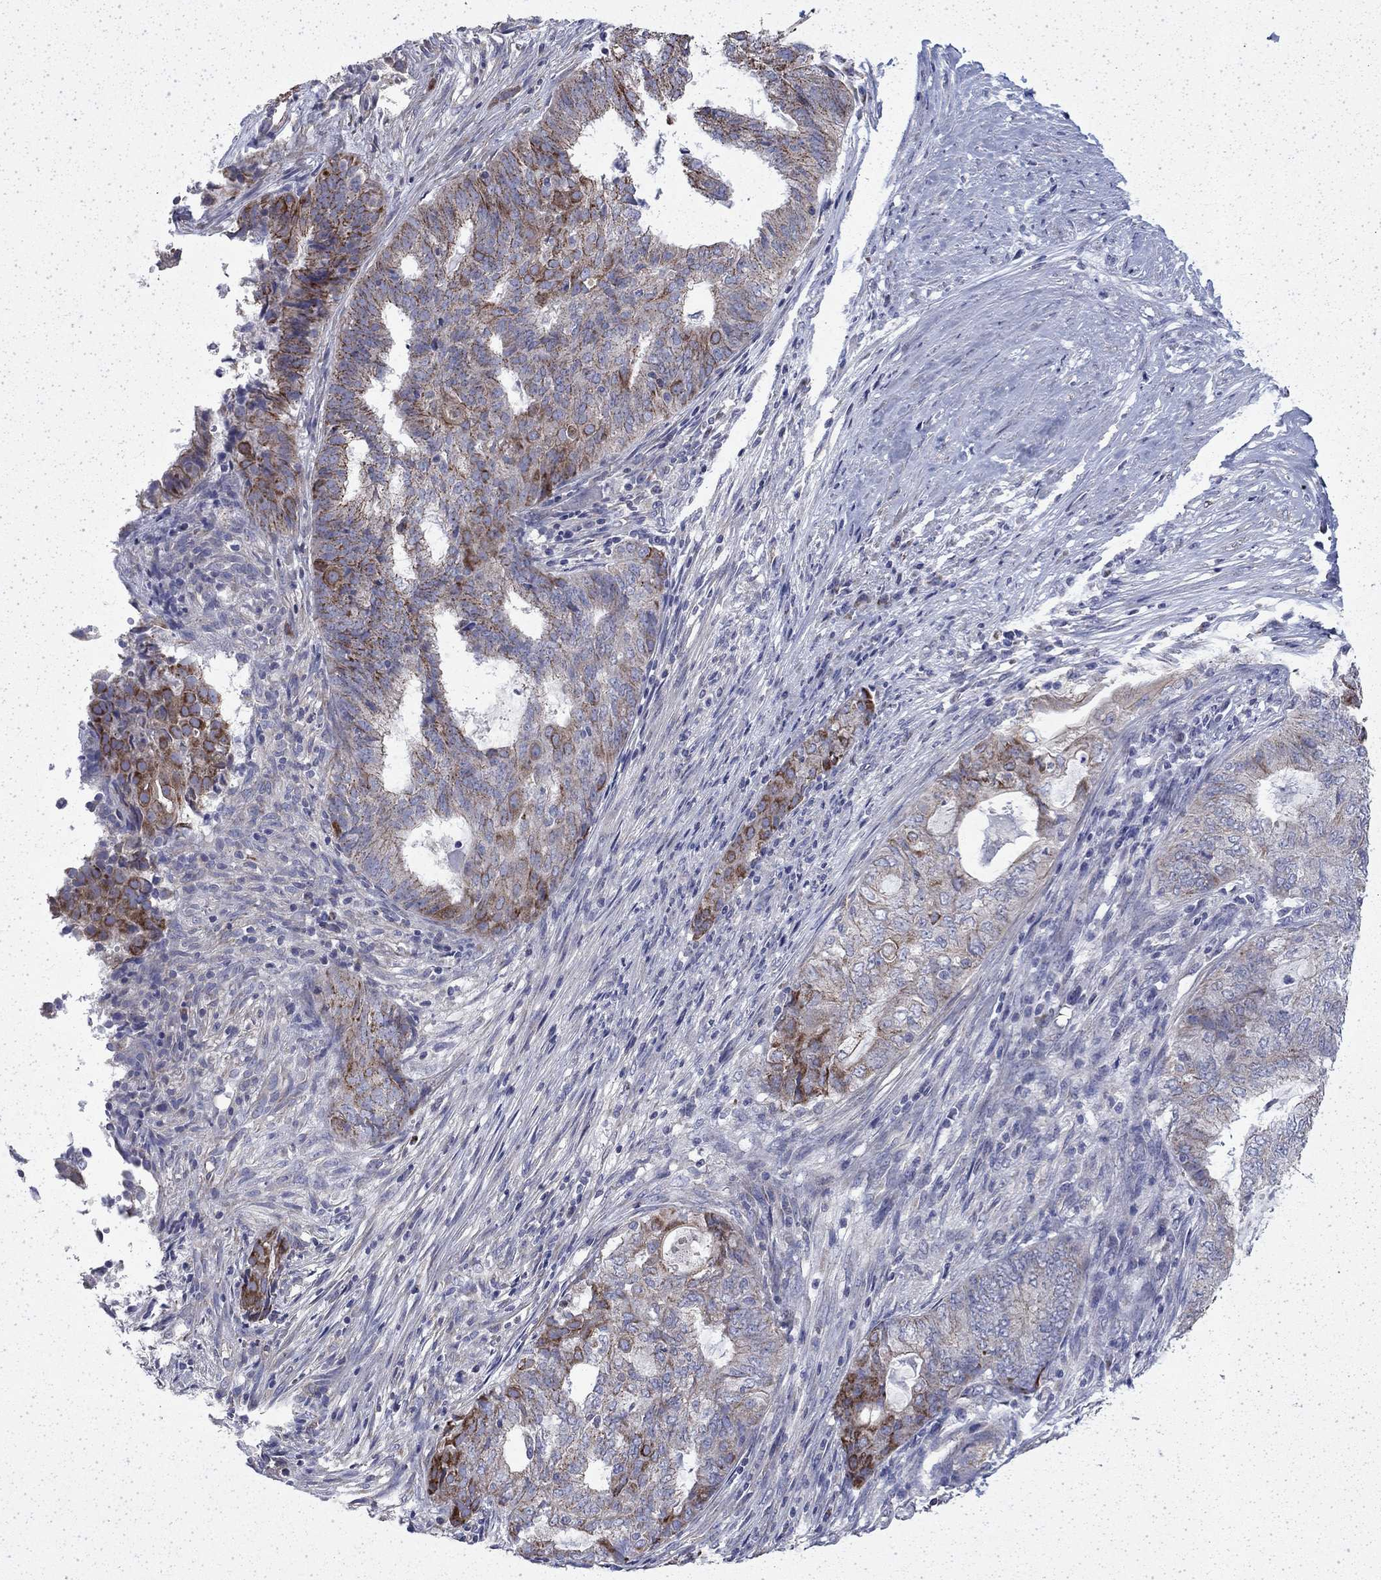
{"staining": {"intensity": "strong", "quantity": "25%-75%", "location": "cytoplasmic/membranous"}, "tissue": "endometrial cancer", "cell_type": "Tumor cells", "image_type": "cancer", "snomed": [{"axis": "morphology", "description": "Adenocarcinoma, NOS"}, {"axis": "topography", "description": "Endometrium"}], "caption": "Tumor cells exhibit strong cytoplasmic/membranous positivity in about 25%-75% of cells in endometrial cancer. The protein is stained brown, and the nuclei are stained in blue (DAB IHC with brightfield microscopy, high magnification).", "gene": "DTNA", "patient": {"sex": "female", "age": 62}}